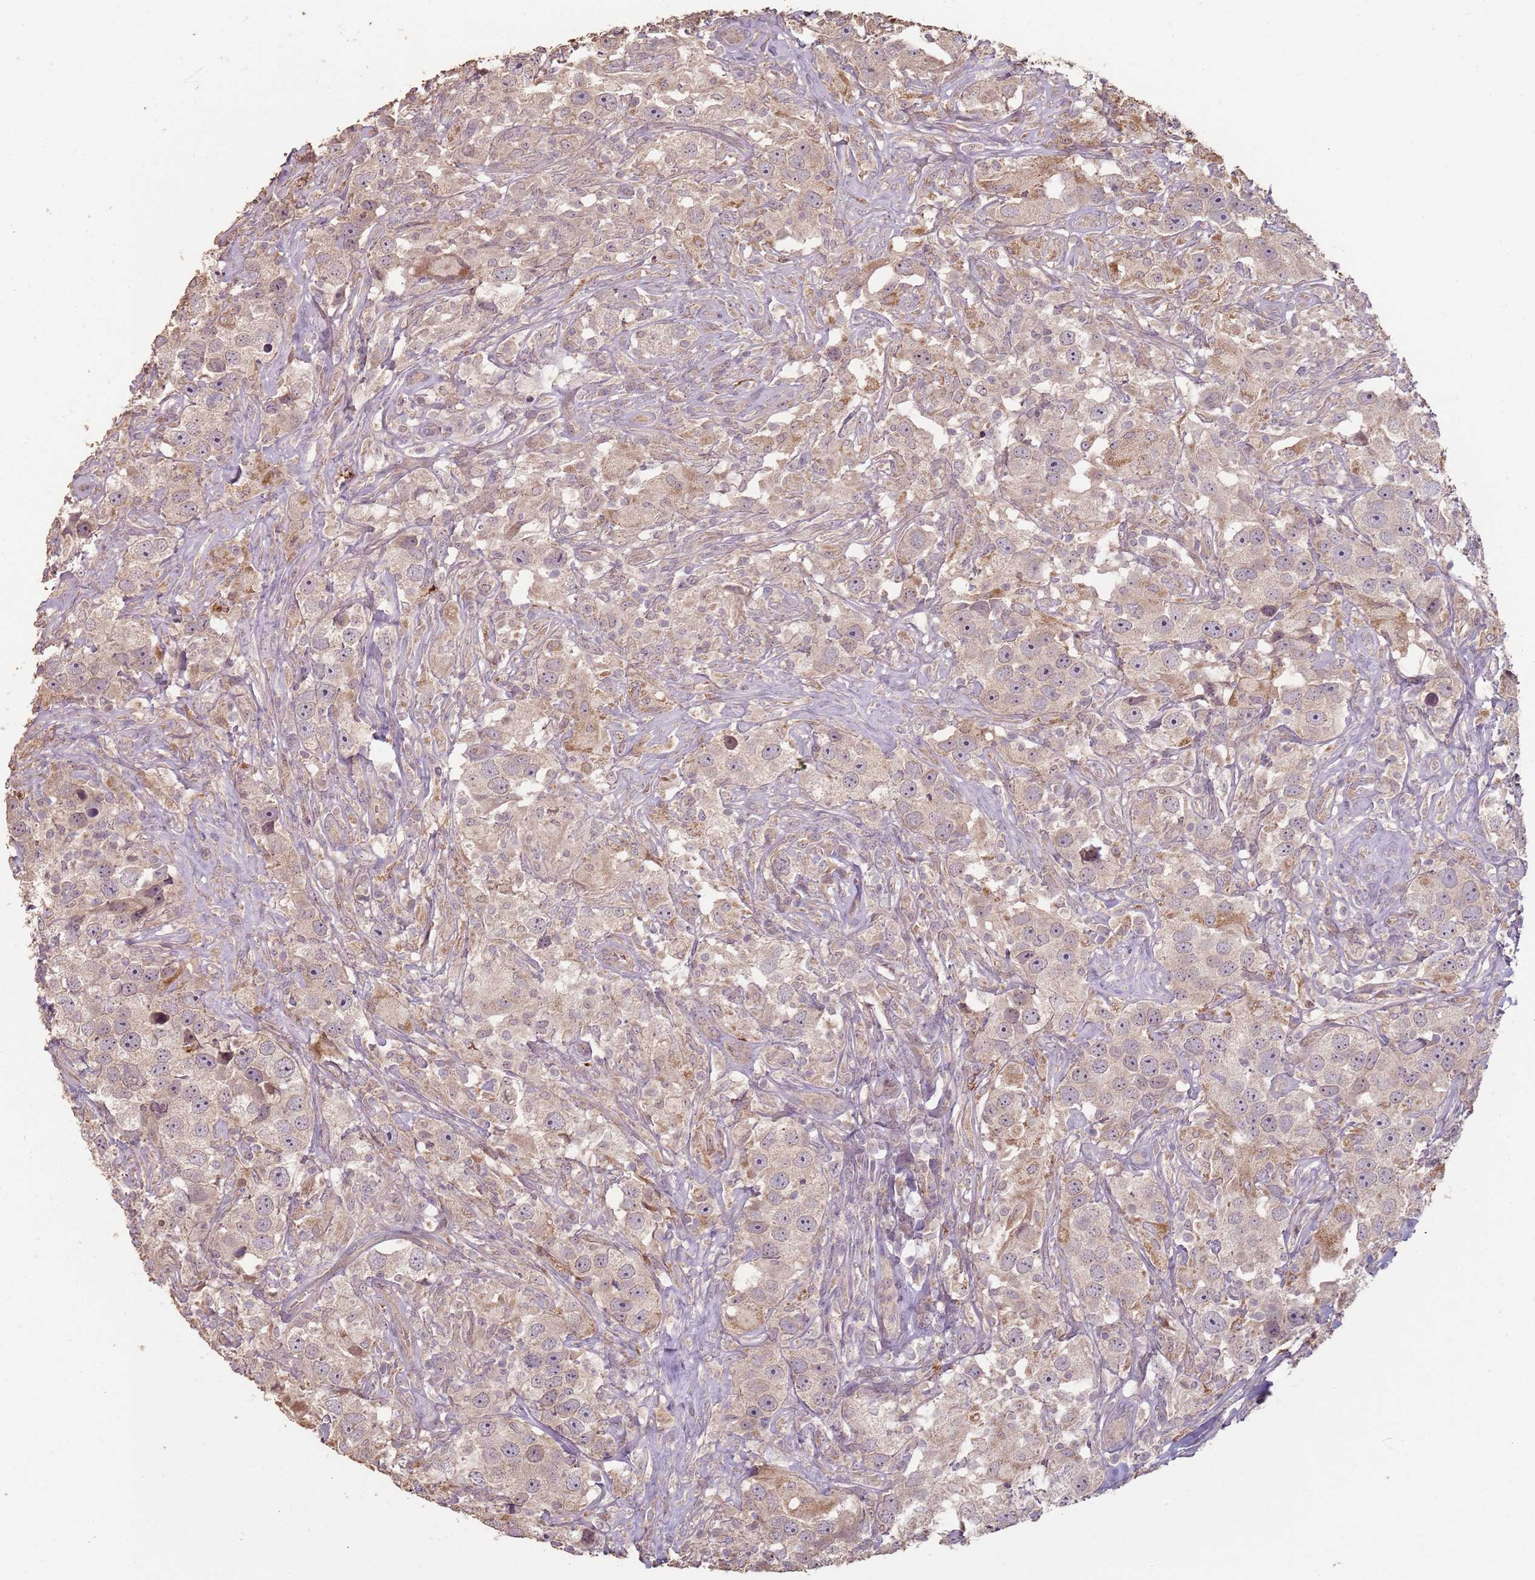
{"staining": {"intensity": "weak", "quantity": ">75%", "location": "cytoplasmic/membranous"}, "tissue": "testis cancer", "cell_type": "Tumor cells", "image_type": "cancer", "snomed": [{"axis": "morphology", "description": "Seminoma, NOS"}, {"axis": "topography", "description": "Testis"}], "caption": "Brown immunohistochemical staining in testis cancer (seminoma) exhibits weak cytoplasmic/membranous staining in about >75% of tumor cells. (Brightfield microscopy of DAB IHC at high magnification).", "gene": "CCDC168", "patient": {"sex": "male", "age": 49}}